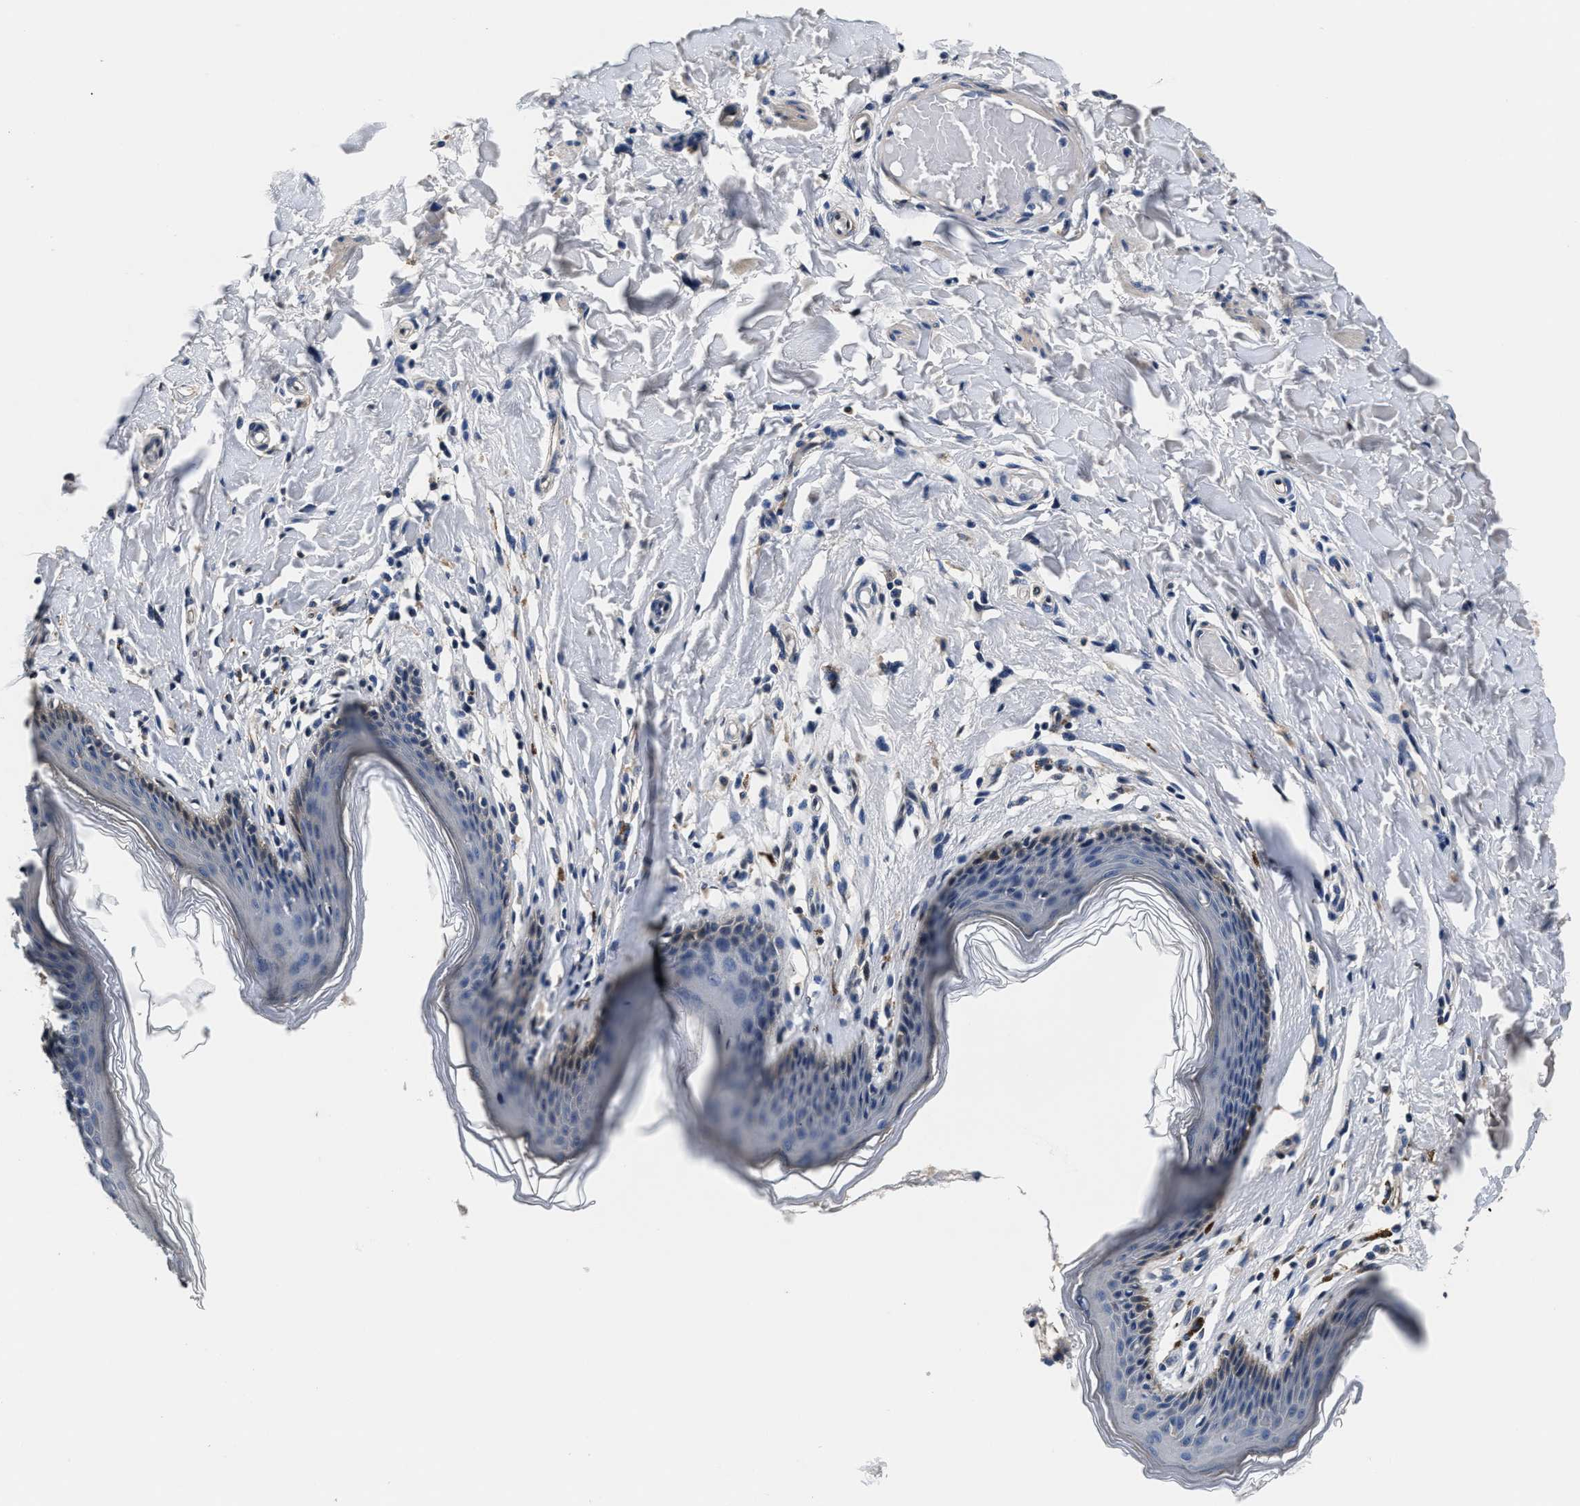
{"staining": {"intensity": "weak", "quantity": "<25%", "location": "cytoplasmic/membranous"}, "tissue": "skin", "cell_type": "Epidermal cells", "image_type": "normal", "snomed": [{"axis": "morphology", "description": "Normal tissue, NOS"}, {"axis": "topography", "description": "Vulva"}], "caption": "There is no significant staining in epidermal cells of skin. (Immunohistochemistry, brightfield microscopy, high magnification).", "gene": "ANKIB1", "patient": {"sex": "female", "age": 66}}